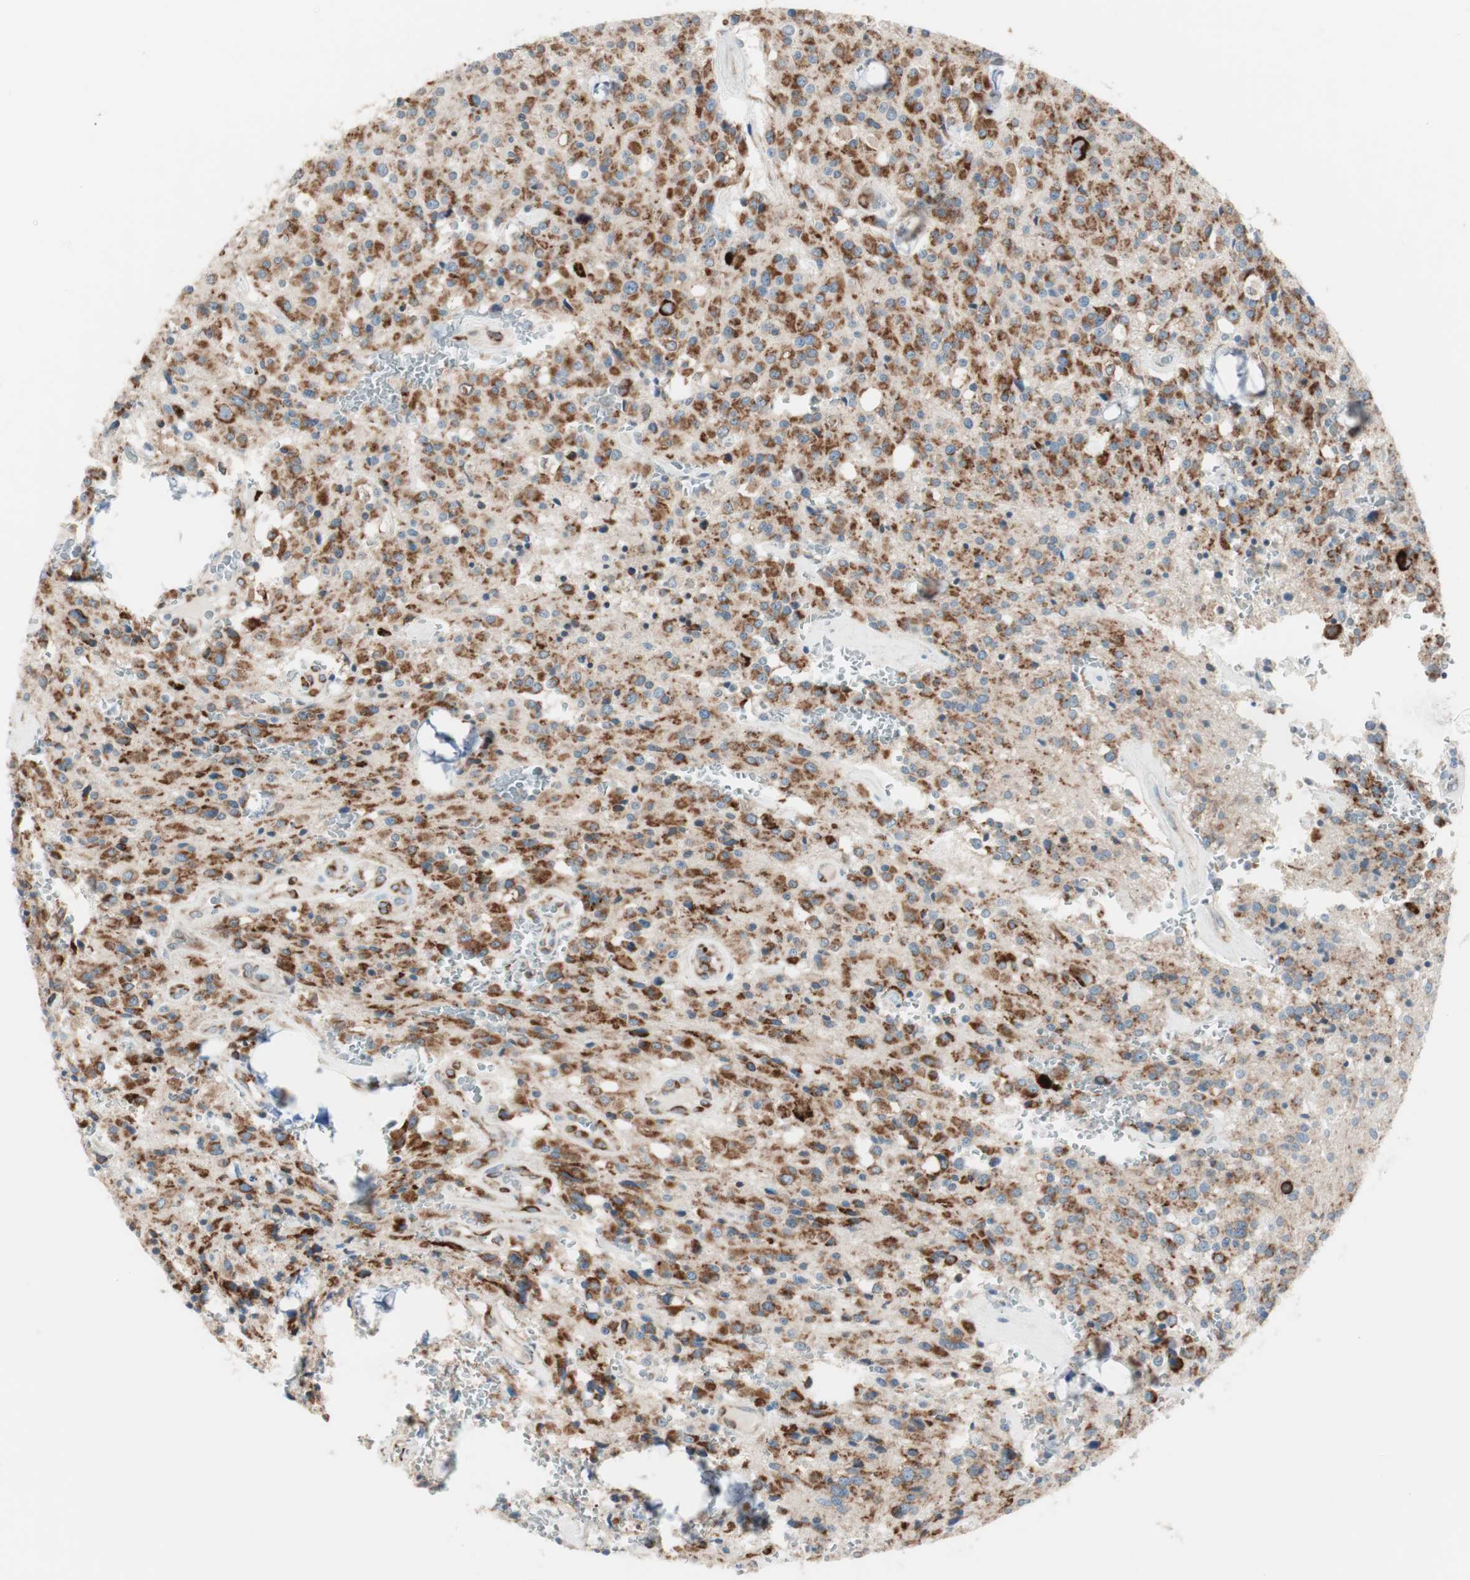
{"staining": {"intensity": "strong", "quantity": ">75%", "location": "cytoplasmic/membranous"}, "tissue": "glioma", "cell_type": "Tumor cells", "image_type": "cancer", "snomed": [{"axis": "morphology", "description": "Glioma, malignant, Low grade"}, {"axis": "topography", "description": "Brain"}], "caption": "Immunohistochemistry (IHC) histopathology image of malignant glioma (low-grade) stained for a protein (brown), which shows high levels of strong cytoplasmic/membranous expression in about >75% of tumor cells.", "gene": "P4HTM", "patient": {"sex": "male", "age": 58}}